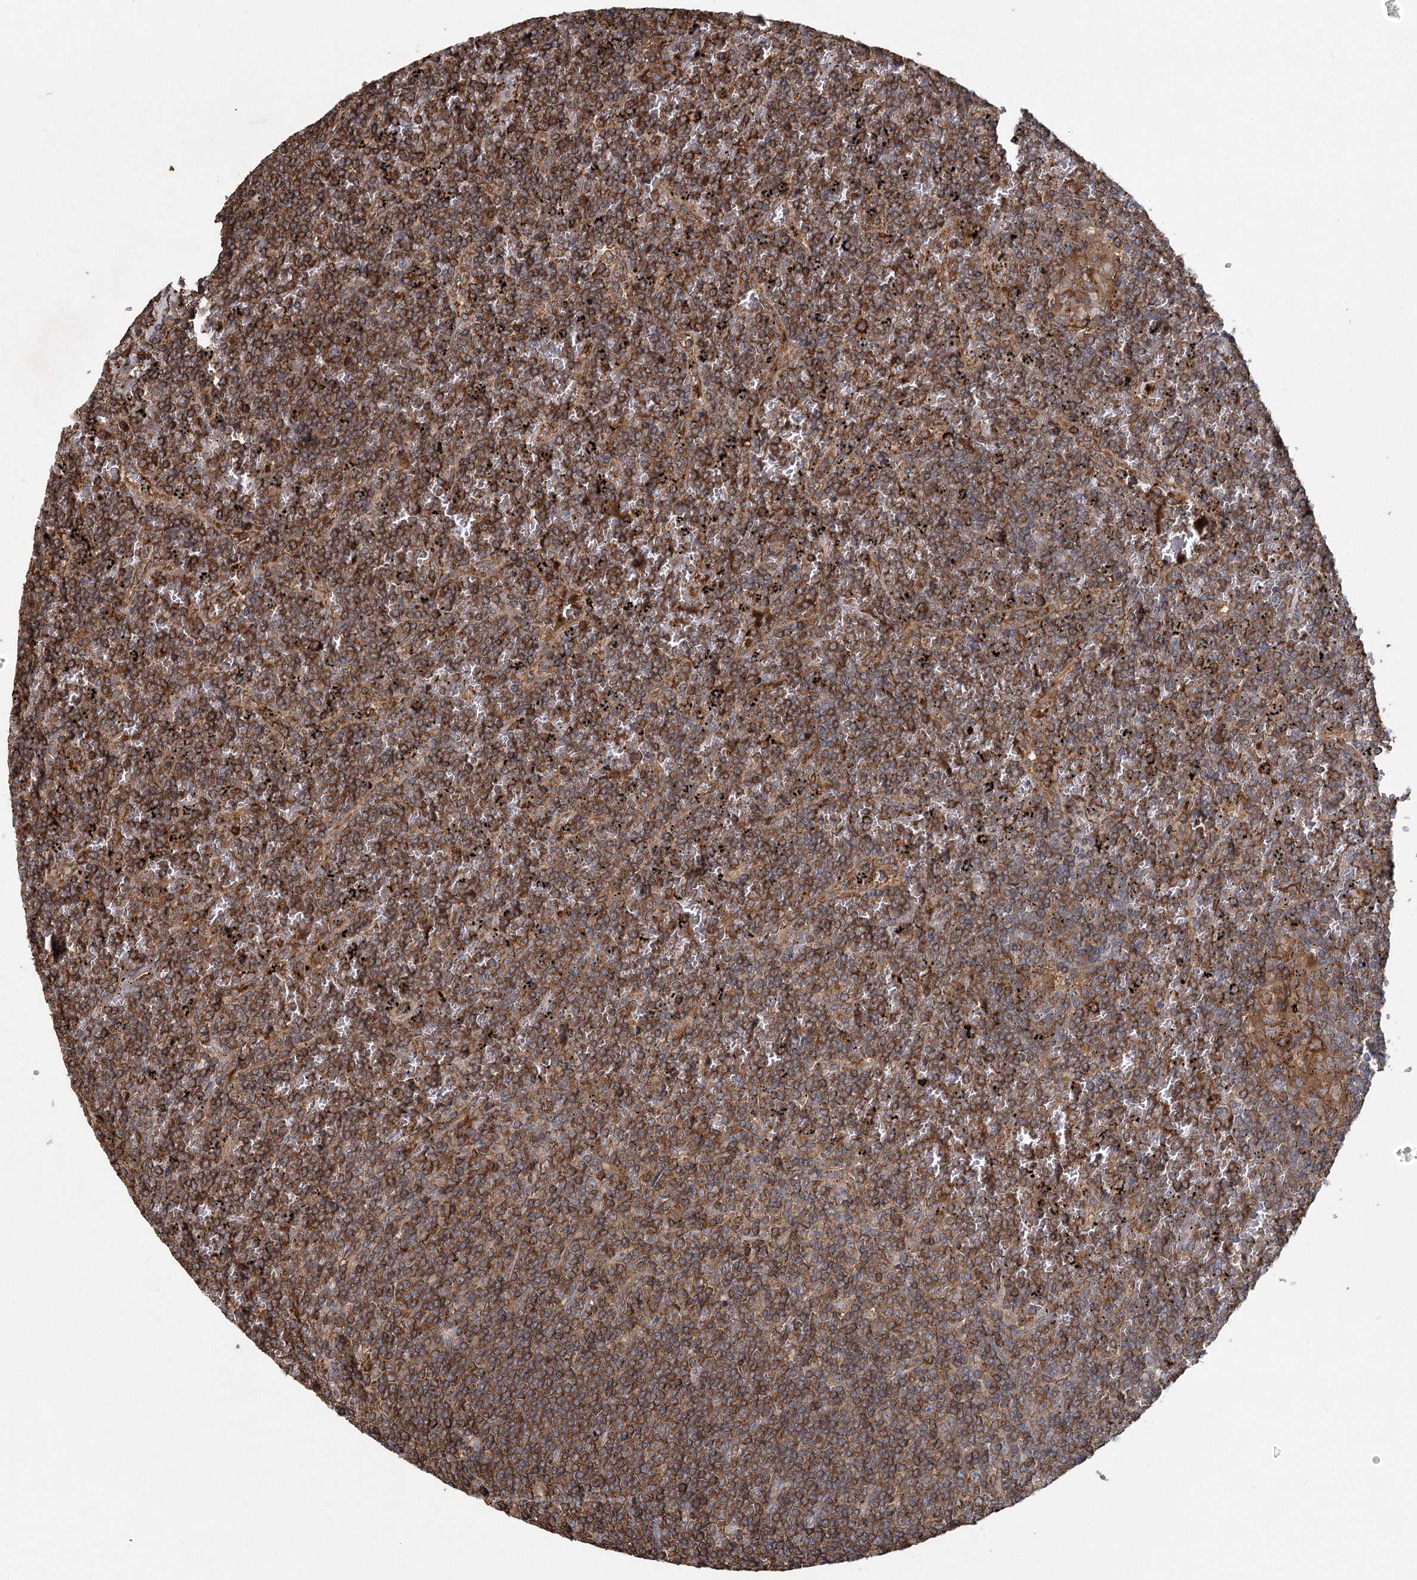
{"staining": {"intensity": "strong", "quantity": ">75%", "location": "cytoplasmic/membranous"}, "tissue": "lymphoma", "cell_type": "Tumor cells", "image_type": "cancer", "snomed": [{"axis": "morphology", "description": "Malignant lymphoma, non-Hodgkin's type, Low grade"}, {"axis": "topography", "description": "Spleen"}], "caption": "A micrograph of lymphoma stained for a protein demonstrates strong cytoplasmic/membranous brown staining in tumor cells. (DAB = brown stain, brightfield microscopy at high magnification).", "gene": "PLEKHA7", "patient": {"sex": "female", "age": 19}}